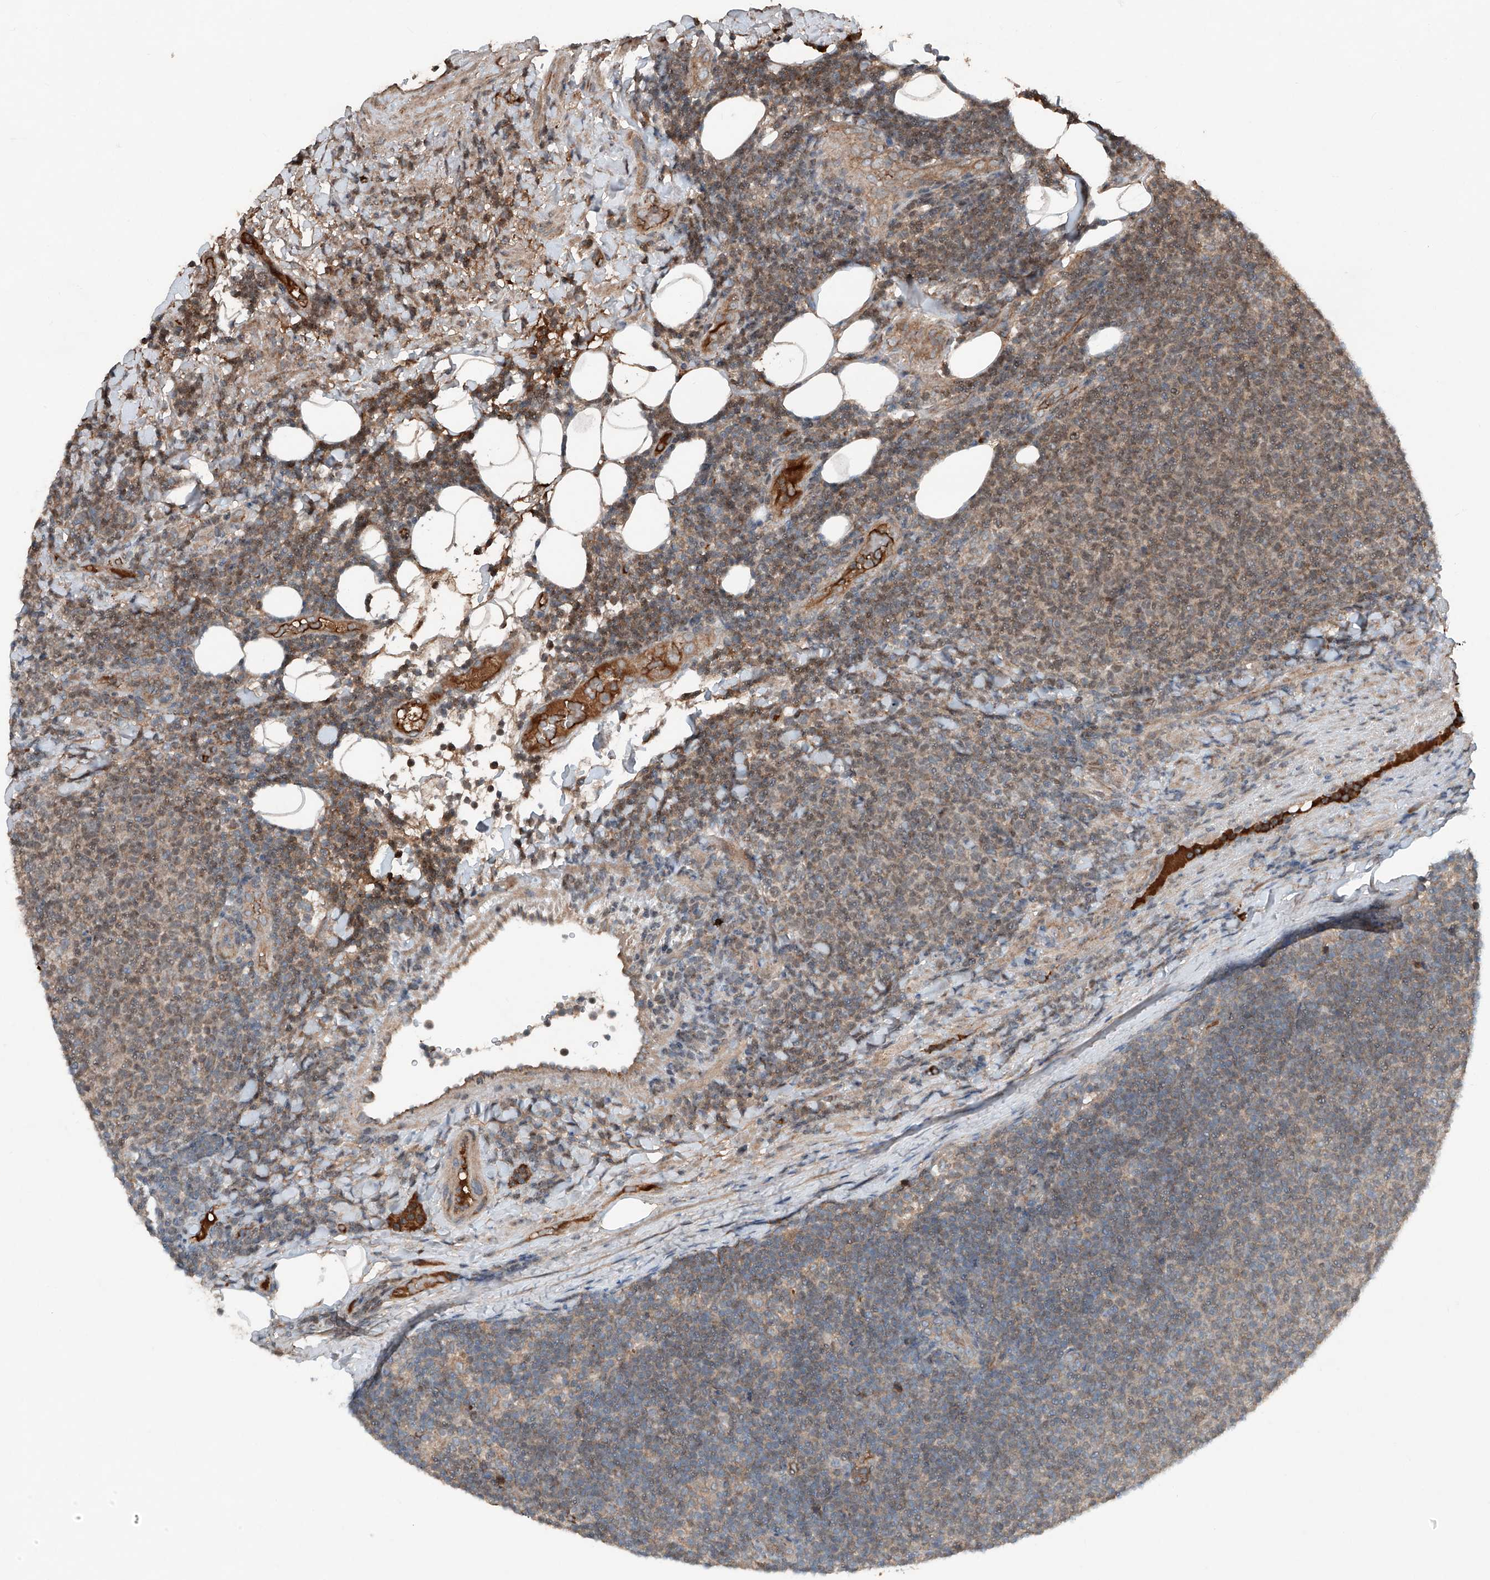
{"staining": {"intensity": "weak", "quantity": ">75%", "location": "cytoplasmic/membranous"}, "tissue": "lymphoma", "cell_type": "Tumor cells", "image_type": "cancer", "snomed": [{"axis": "morphology", "description": "Malignant lymphoma, non-Hodgkin's type, Low grade"}, {"axis": "topography", "description": "Lymph node"}], "caption": "An image of human malignant lymphoma, non-Hodgkin's type (low-grade) stained for a protein exhibits weak cytoplasmic/membranous brown staining in tumor cells.", "gene": "ADAM23", "patient": {"sex": "male", "age": 66}}